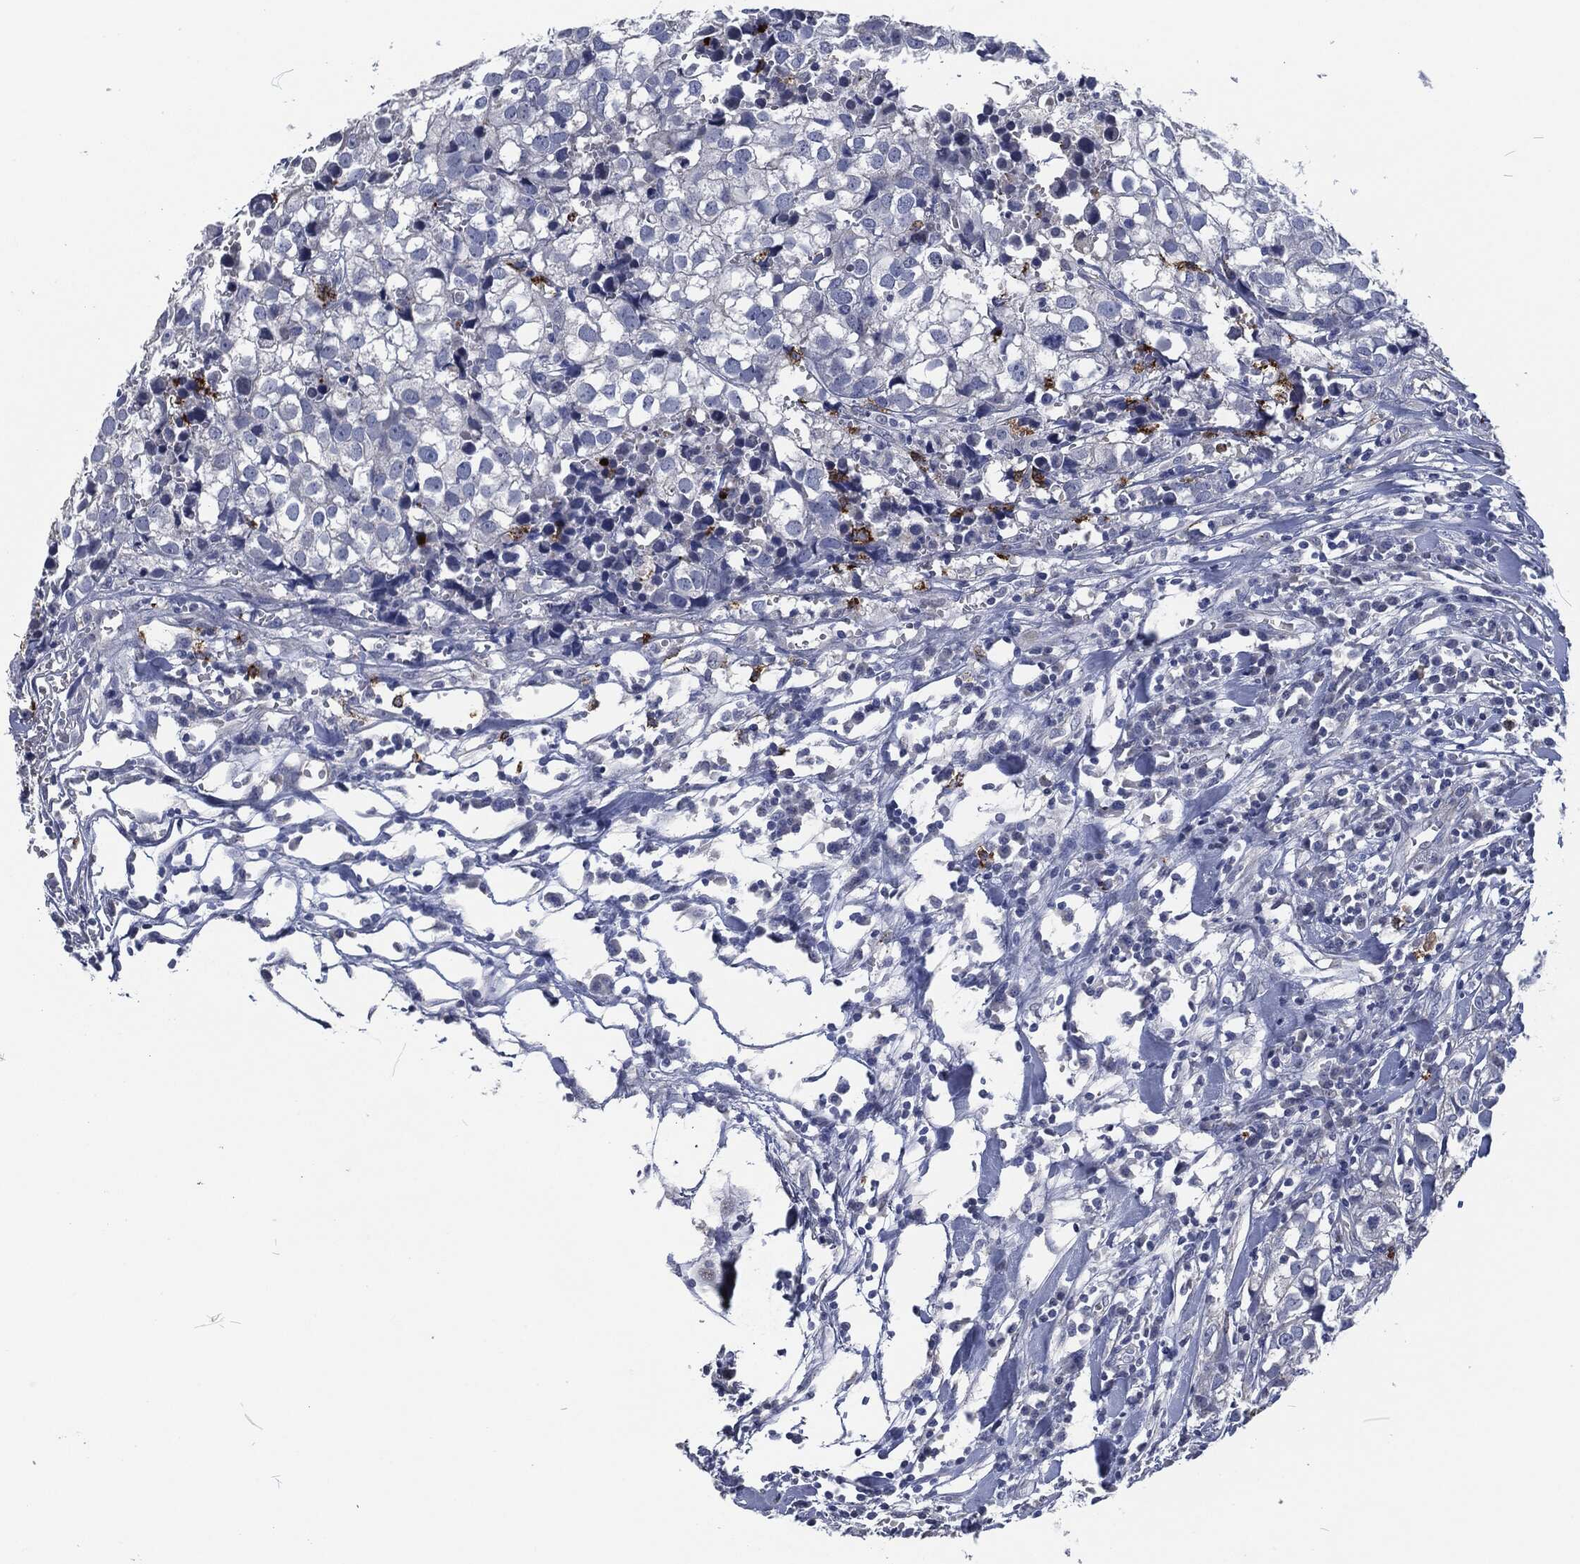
{"staining": {"intensity": "negative", "quantity": "none", "location": "none"}, "tissue": "breast cancer", "cell_type": "Tumor cells", "image_type": "cancer", "snomed": [{"axis": "morphology", "description": "Duct carcinoma"}, {"axis": "topography", "description": "Breast"}], "caption": "An immunohistochemistry (IHC) photomicrograph of breast cancer is shown. There is no staining in tumor cells of breast cancer.", "gene": "MPO", "patient": {"sex": "female", "age": 30}}